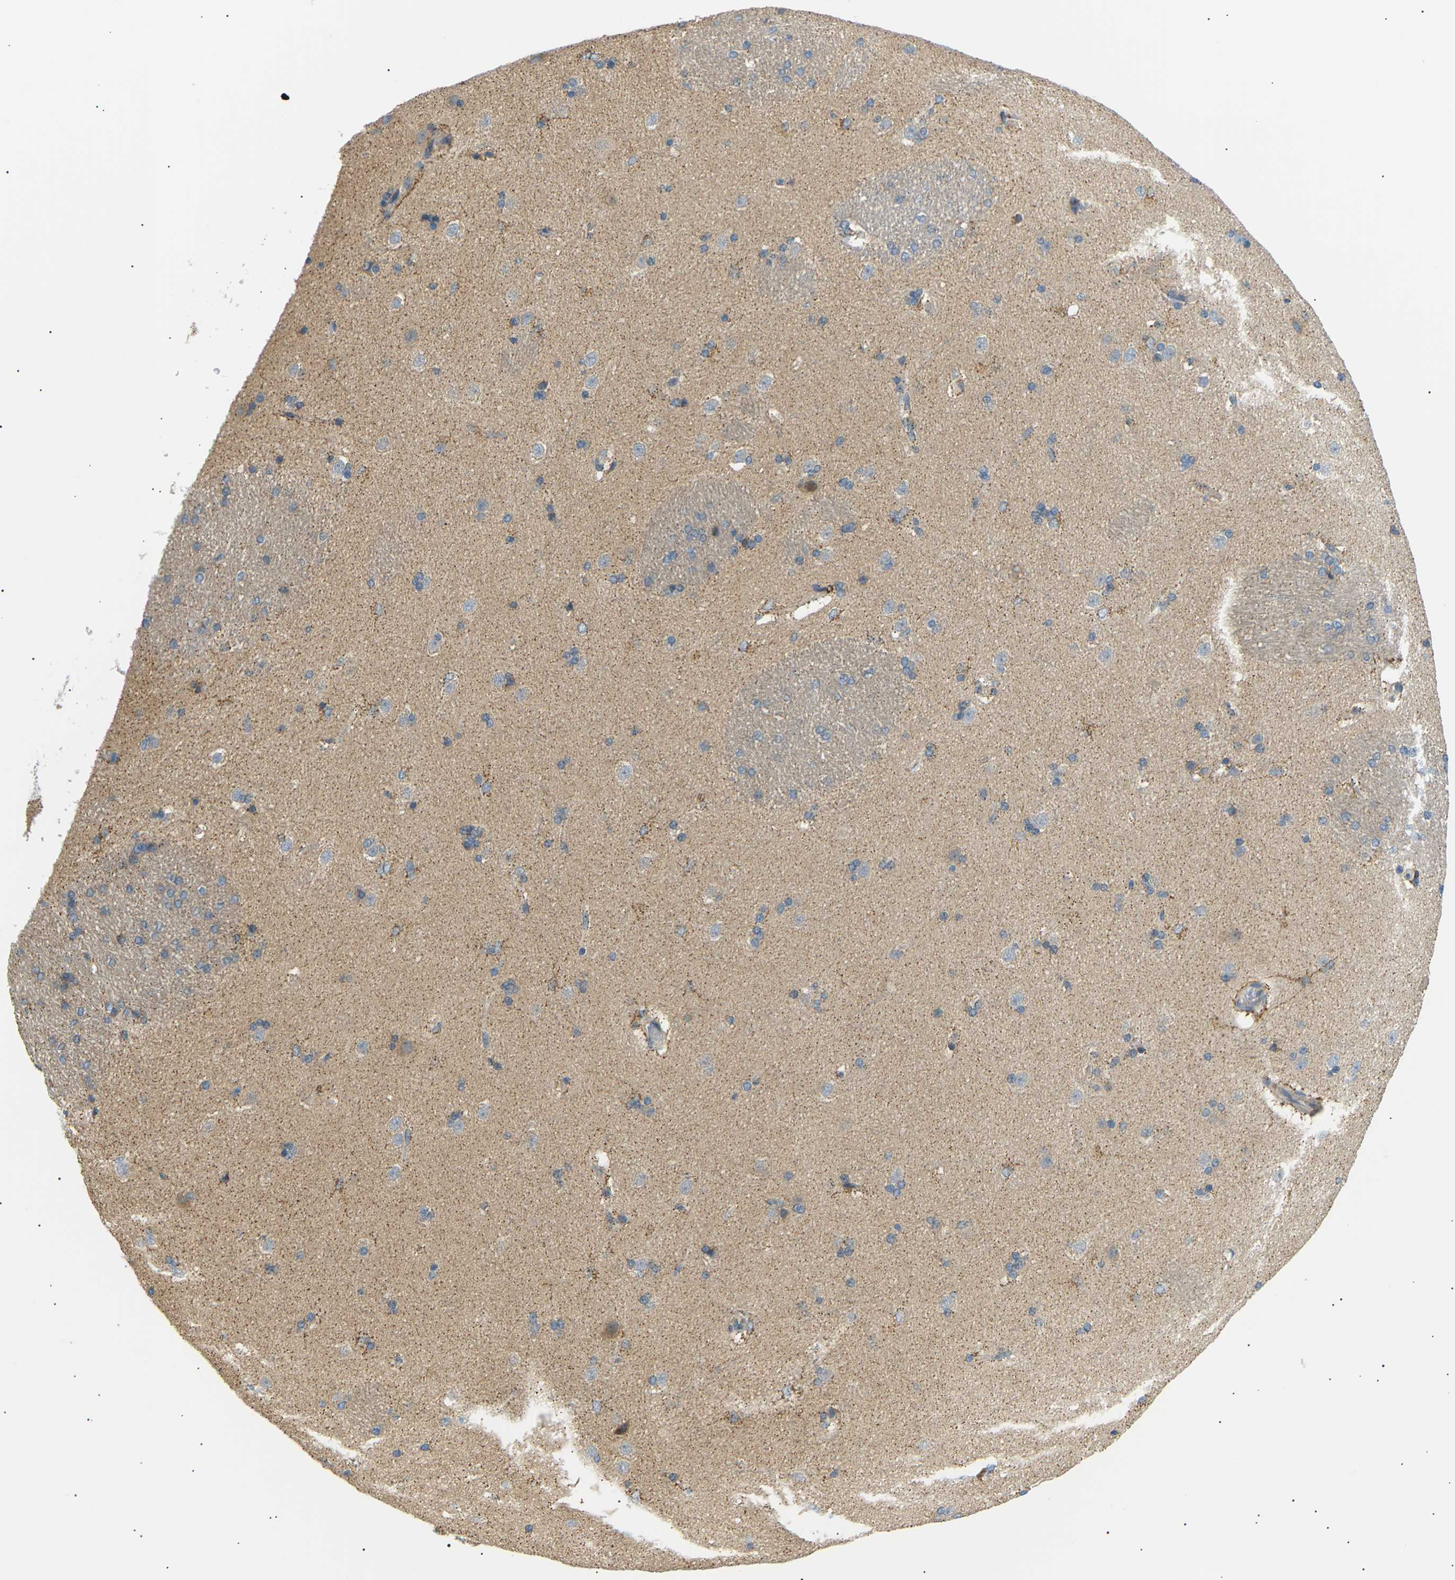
{"staining": {"intensity": "weak", "quantity": "25%-75%", "location": "cytoplasmic/membranous"}, "tissue": "caudate", "cell_type": "Glial cells", "image_type": "normal", "snomed": [{"axis": "morphology", "description": "Normal tissue, NOS"}, {"axis": "topography", "description": "Lateral ventricle wall"}], "caption": "The image reveals immunohistochemical staining of unremarkable caudate. There is weak cytoplasmic/membranous staining is appreciated in approximately 25%-75% of glial cells.", "gene": "TBC1D8", "patient": {"sex": "female", "age": 19}}